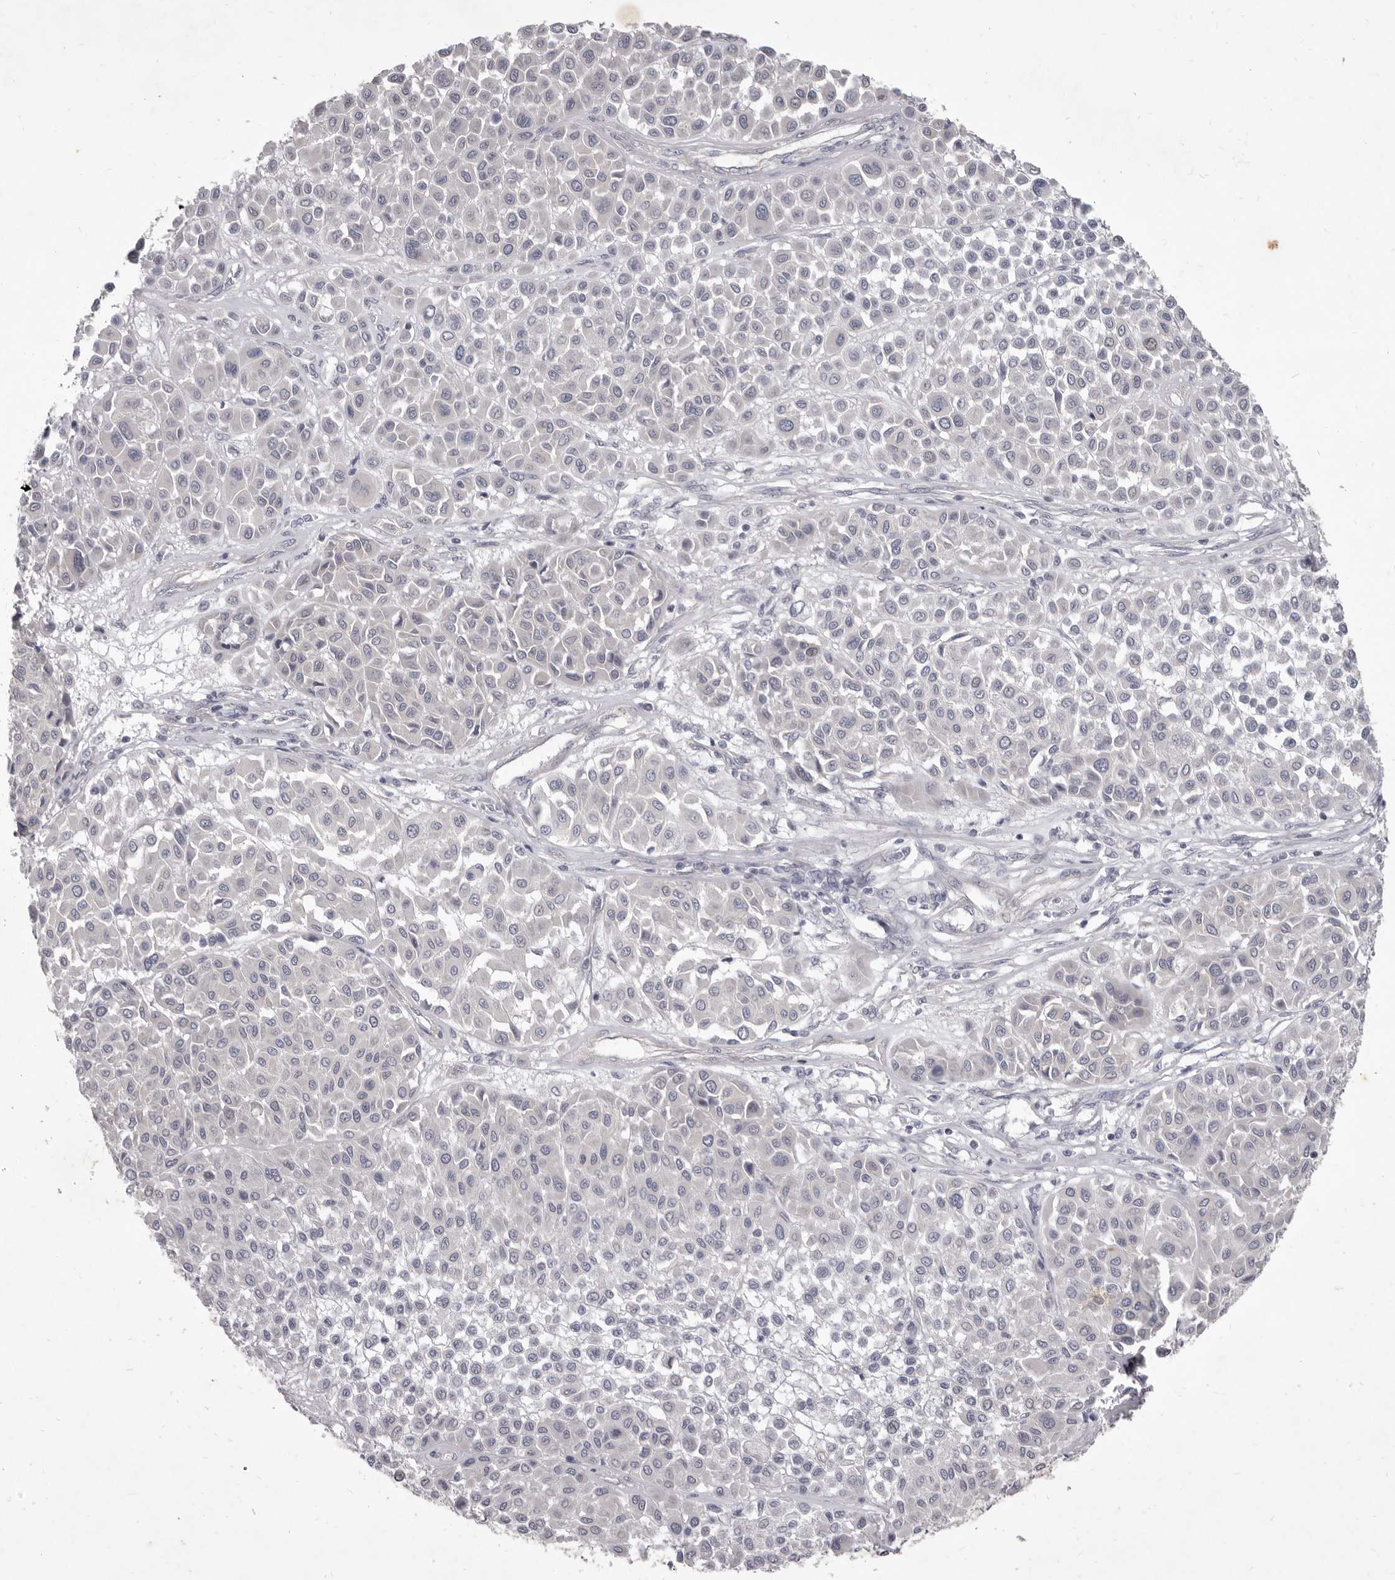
{"staining": {"intensity": "negative", "quantity": "none", "location": "none"}, "tissue": "melanoma", "cell_type": "Tumor cells", "image_type": "cancer", "snomed": [{"axis": "morphology", "description": "Malignant melanoma, Metastatic site"}, {"axis": "topography", "description": "Soft tissue"}], "caption": "Tumor cells are negative for brown protein staining in melanoma. (Brightfield microscopy of DAB (3,3'-diaminobenzidine) IHC at high magnification).", "gene": "GSK3B", "patient": {"sex": "male", "age": 41}}